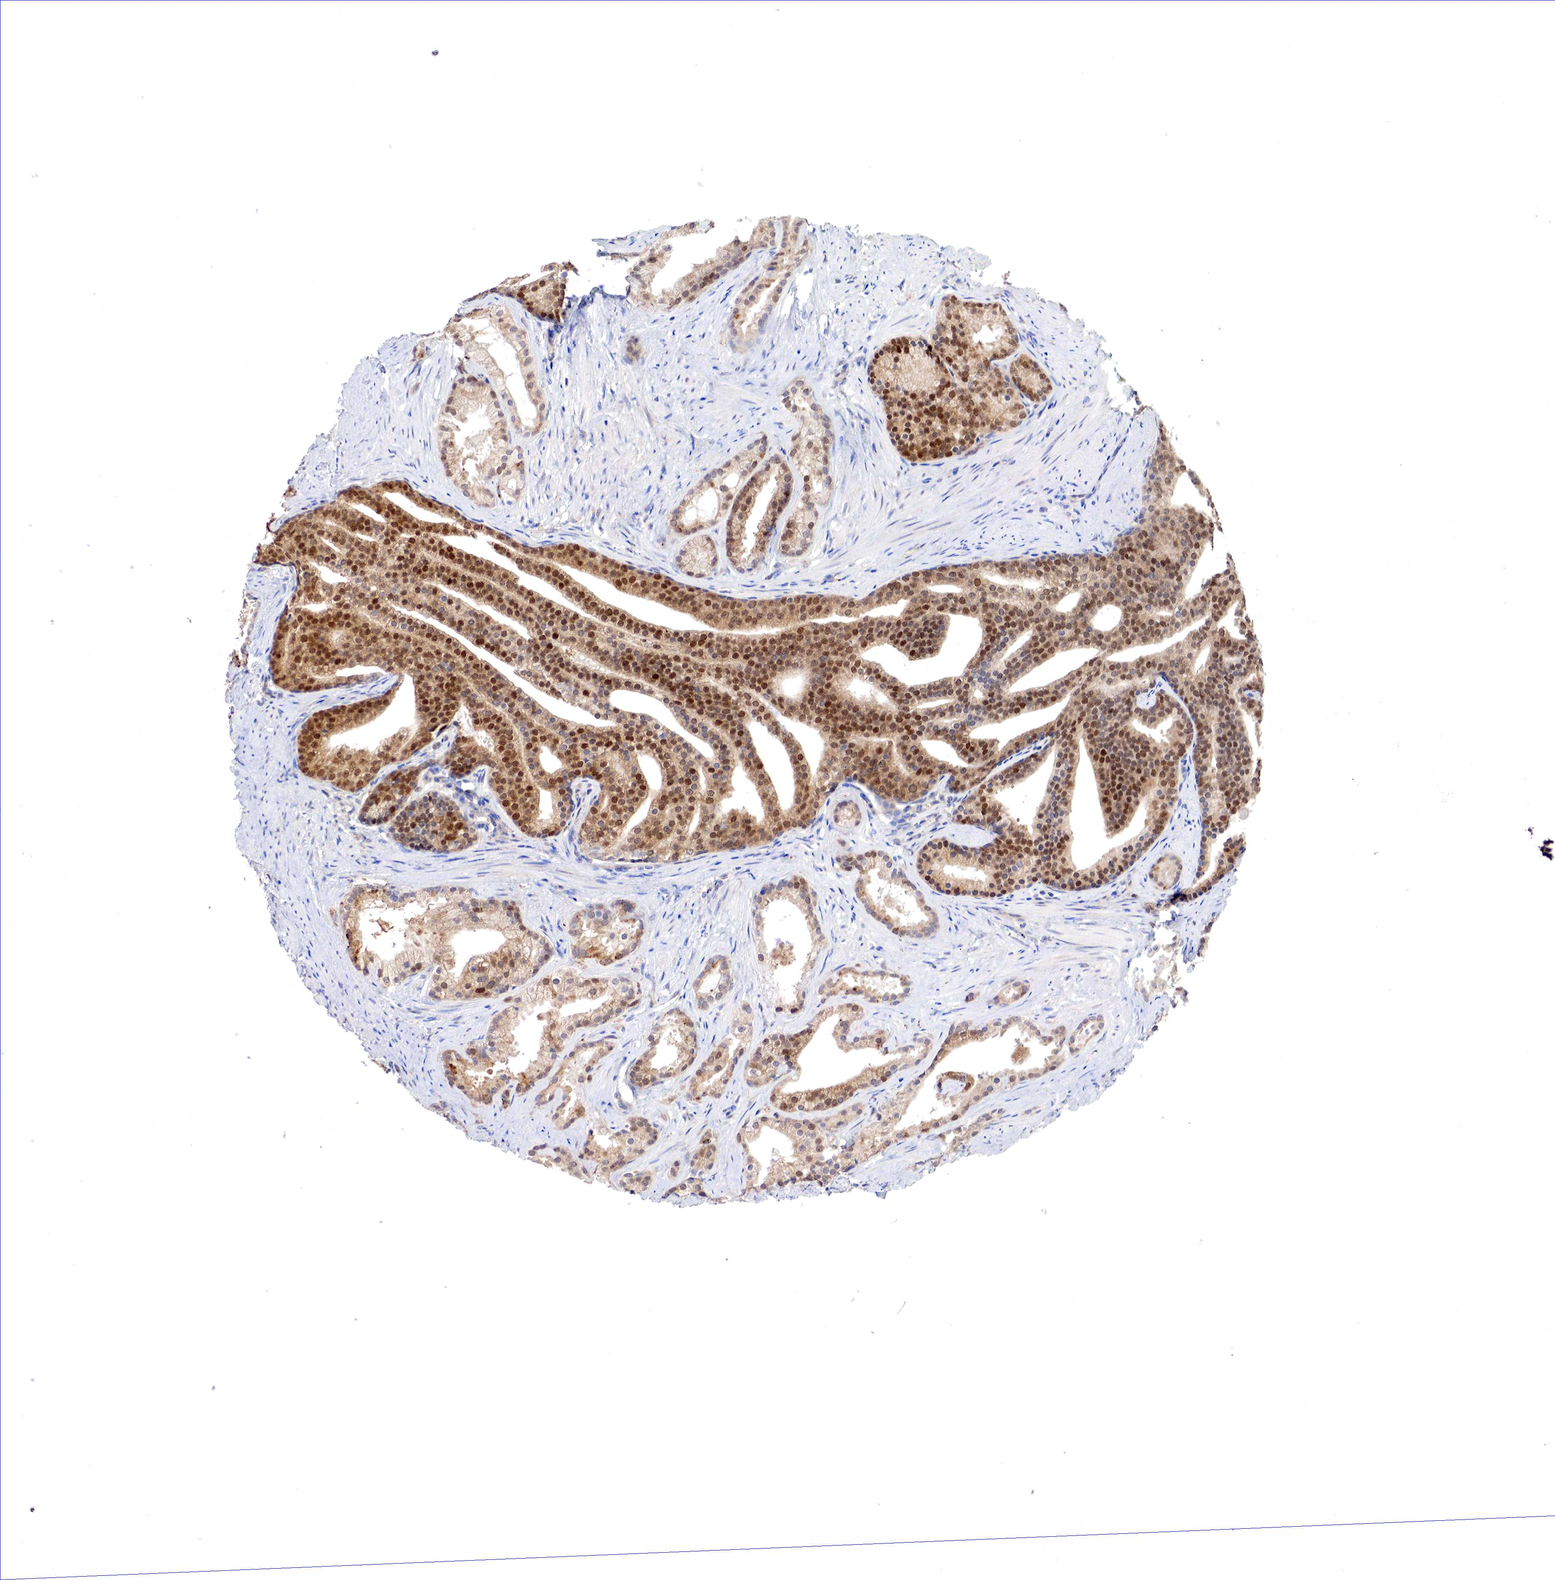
{"staining": {"intensity": "moderate", "quantity": ">75%", "location": "cytoplasmic/membranous,nuclear"}, "tissue": "prostate cancer", "cell_type": "Tumor cells", "image_type": "cancer", "snomed": [{"axis": "morphology", "description": "Adenocarcinoma, Low grade"}, {"axis": "topography", "description": "Prostate"}], "caption": "The immunohistochemical stain shows moderate cytoplasmic/membranous and nuclear positivity in tumor cells of low-grade adenocarcinoma (prostate) tissue. The staining is performed using DAB (3,3'-diaminobenzidine) brown chromogen to label protein expression. The nuclei are counter-stained blue using hematoxylin.", "gene": "PABIR2", "patient": {"sex": "male", "age": 71}}